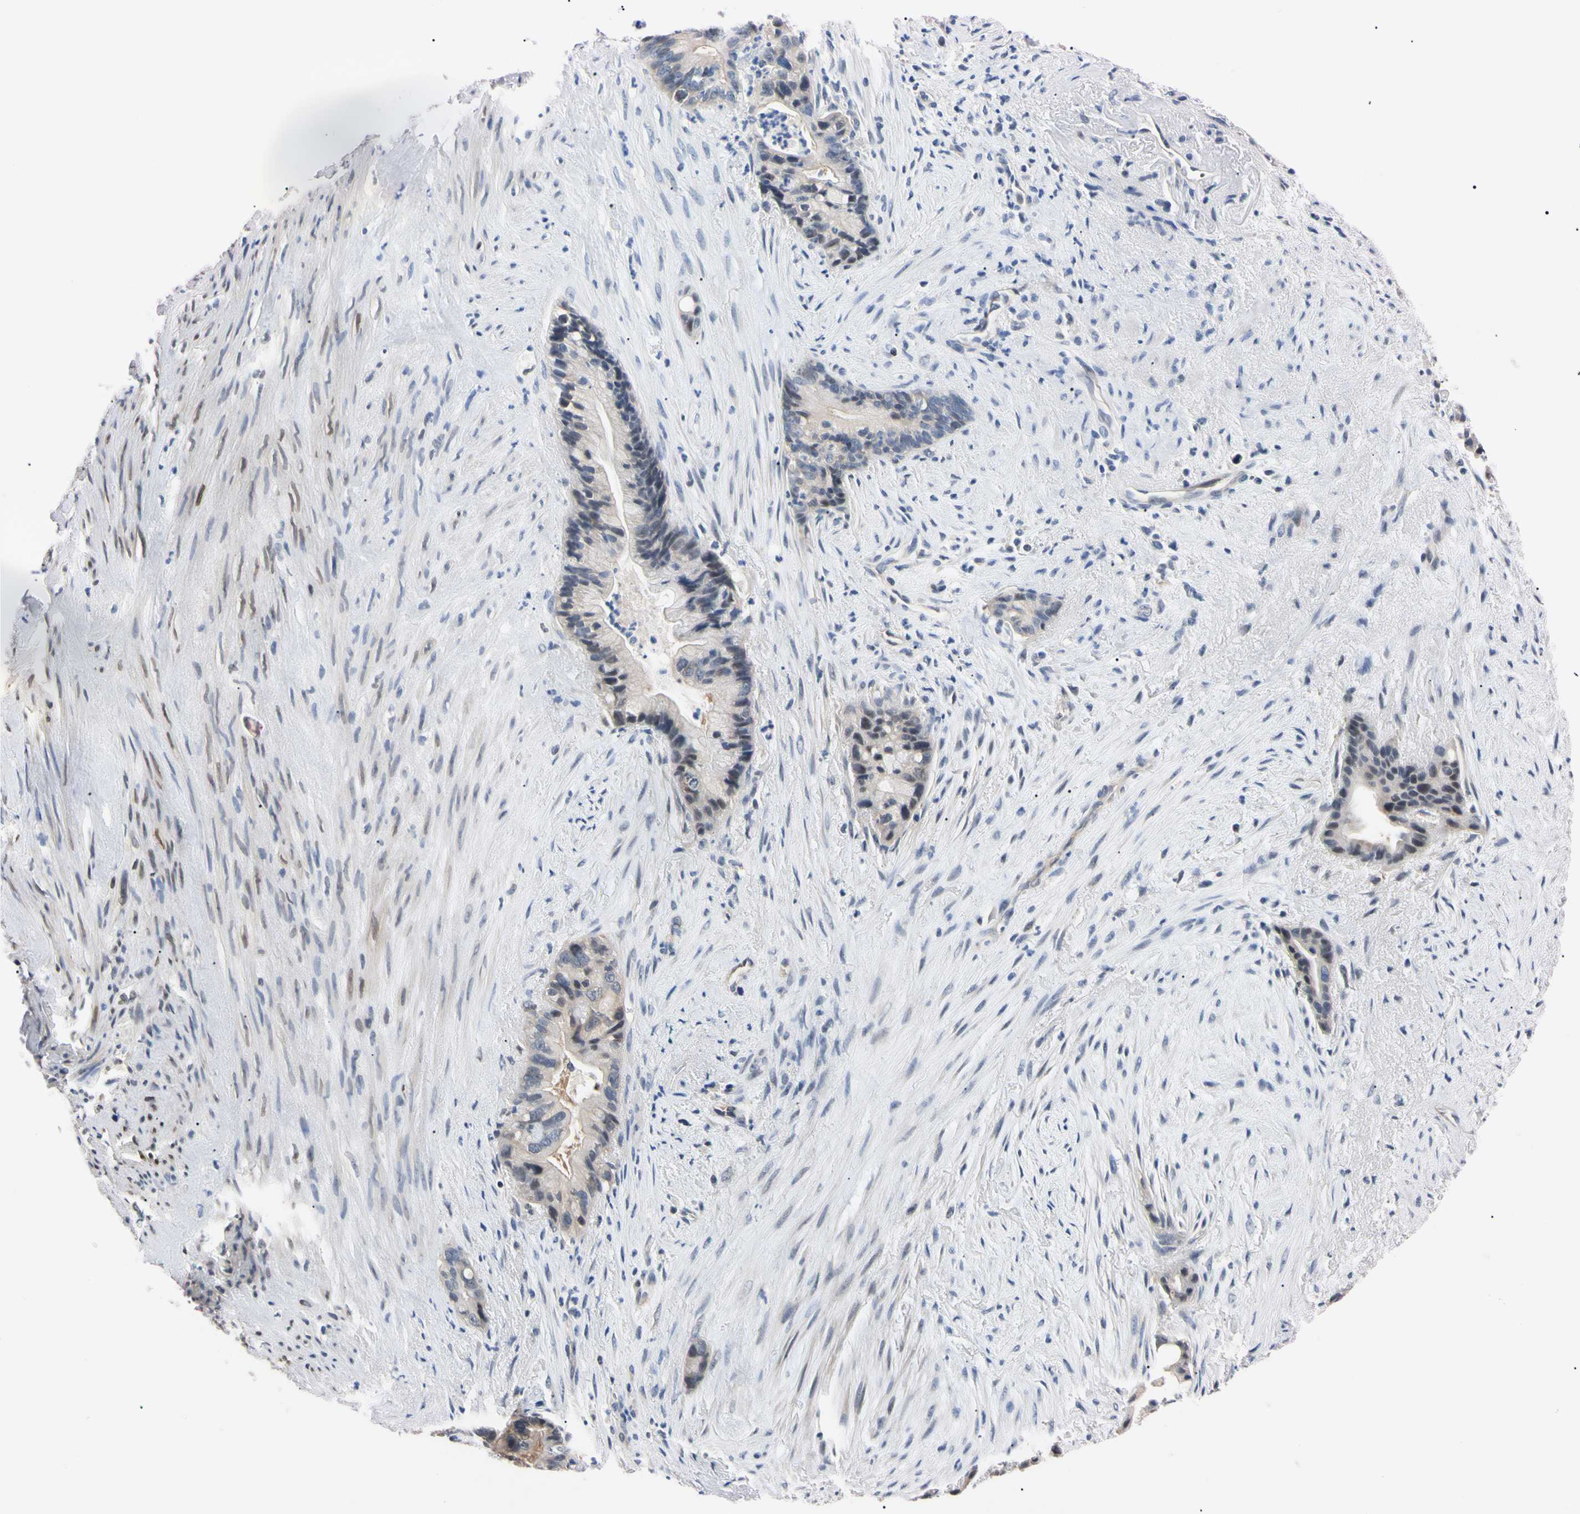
{"staining": {"intensity": "weak", "quantity": "25%-75%", "location": "cytoplasmic/membranous"}, "tissue": "liver cancer", "cell_type": "Tumor cells", "image_type": "cancer", "snomed": [{"axis": "morphology", "description": "Cholangiocarcinoma"}, {"axis": "topography", "description": "Liver"}], "caption": "There is low levels of weak cytoplasmic/membranous positivity in tumor cells of cholangiocarcinoma (liver), as demonstrated by immunohistochemical staining (brown color).", "gene": "RARS1", "patient": {"sex": "female", "age": 55}}